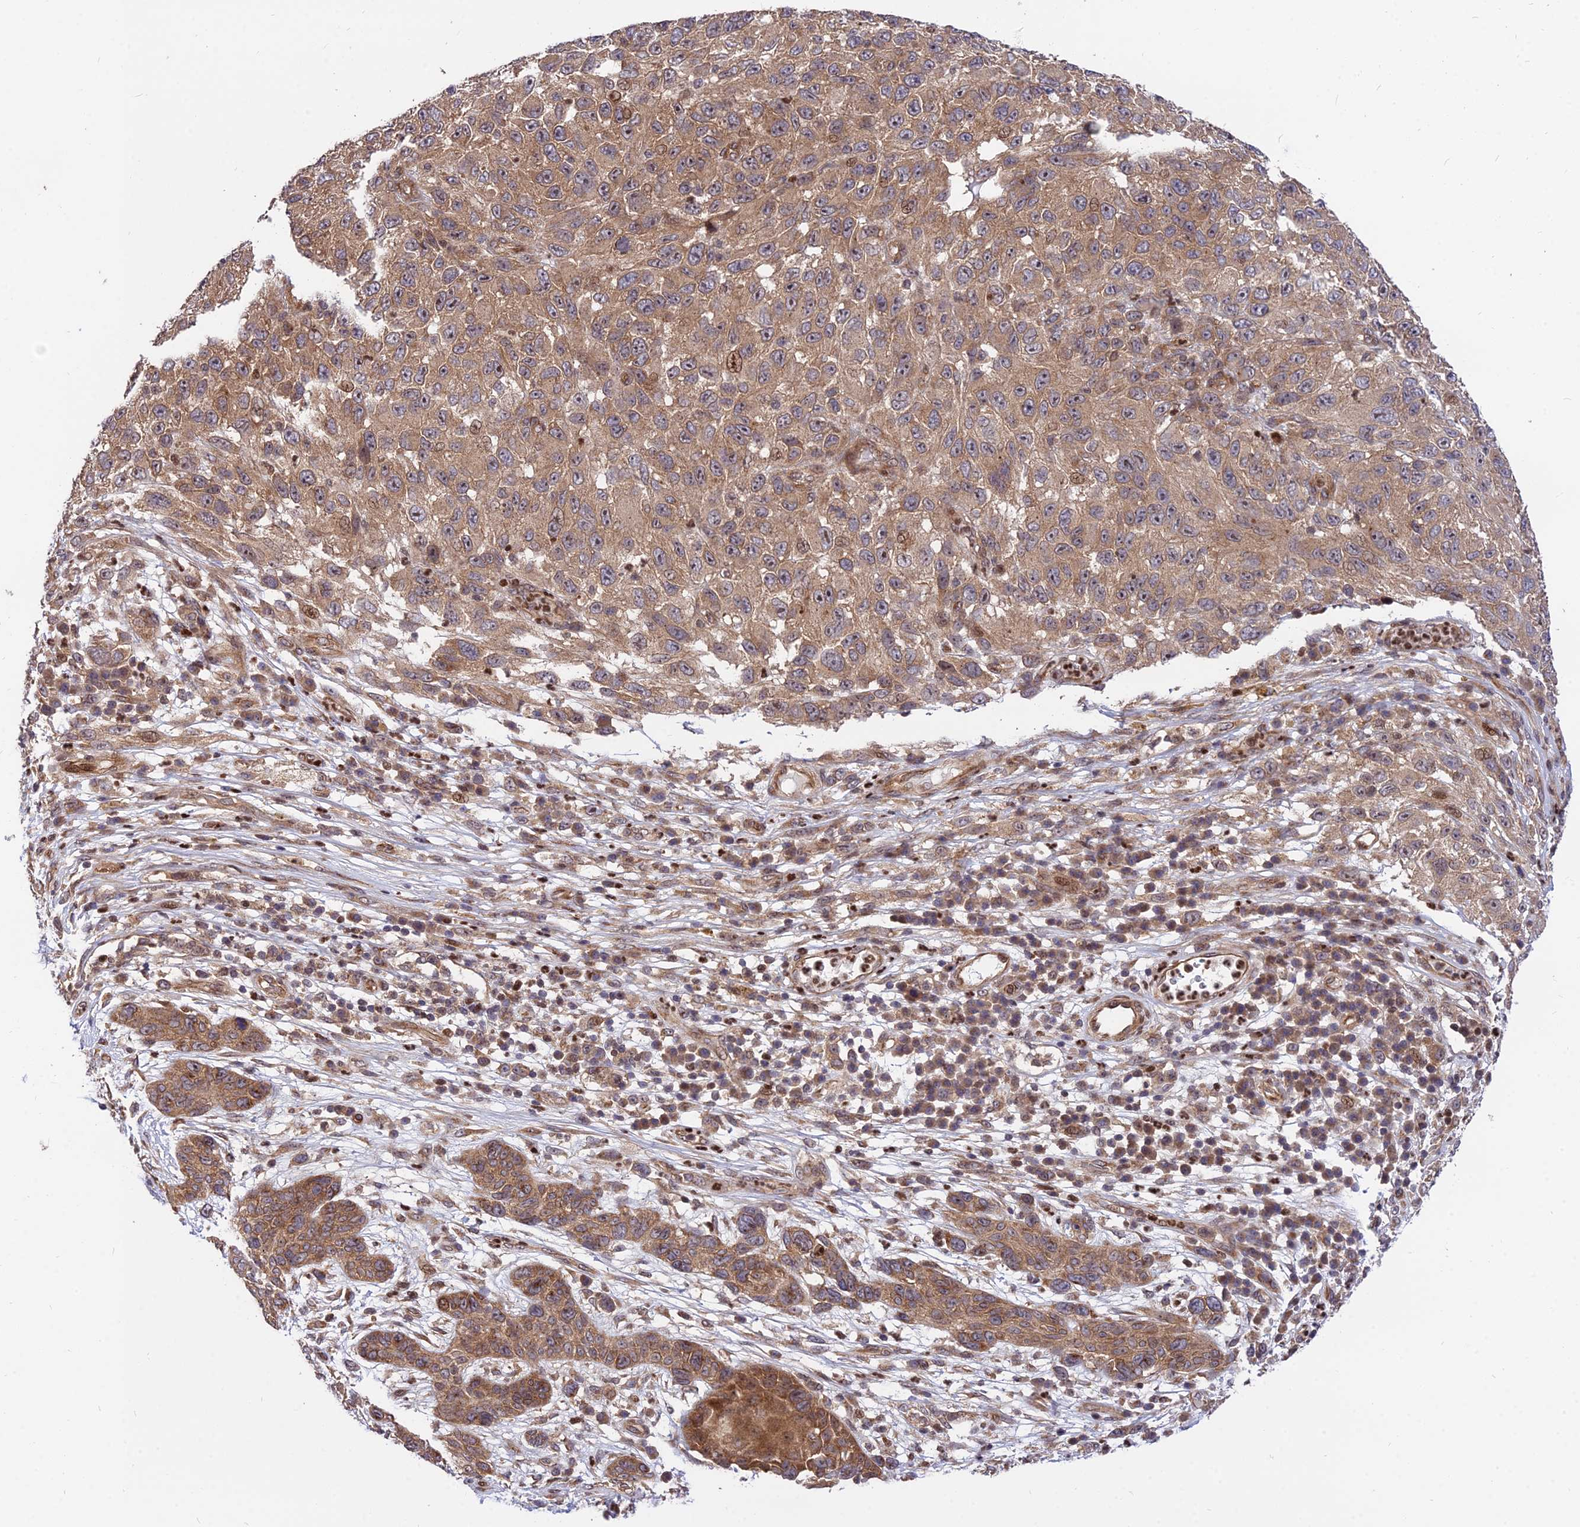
{"staining": {"intensity": "moderate", "quantity": ">75%", "location": "cytoplasmic/membranous,nuclear"}, "tissue": "melanoma", "cell_type": "Tumor cells", "image_type": "cancer", "snomed": [{"axis": "morphology", "description": "Malignant melanoma, NOS"}, {"axis": "topography", "description": "Skin"}], "caption": "Approximately >75% of tumor cells in malignant melanoma display moderate cytoplasmic/membranous and nuclear protein expression as visualized by brown immunohistochemical staining.", "gene": "SMG6", "patient": {"sex": "female", "age": 96}}